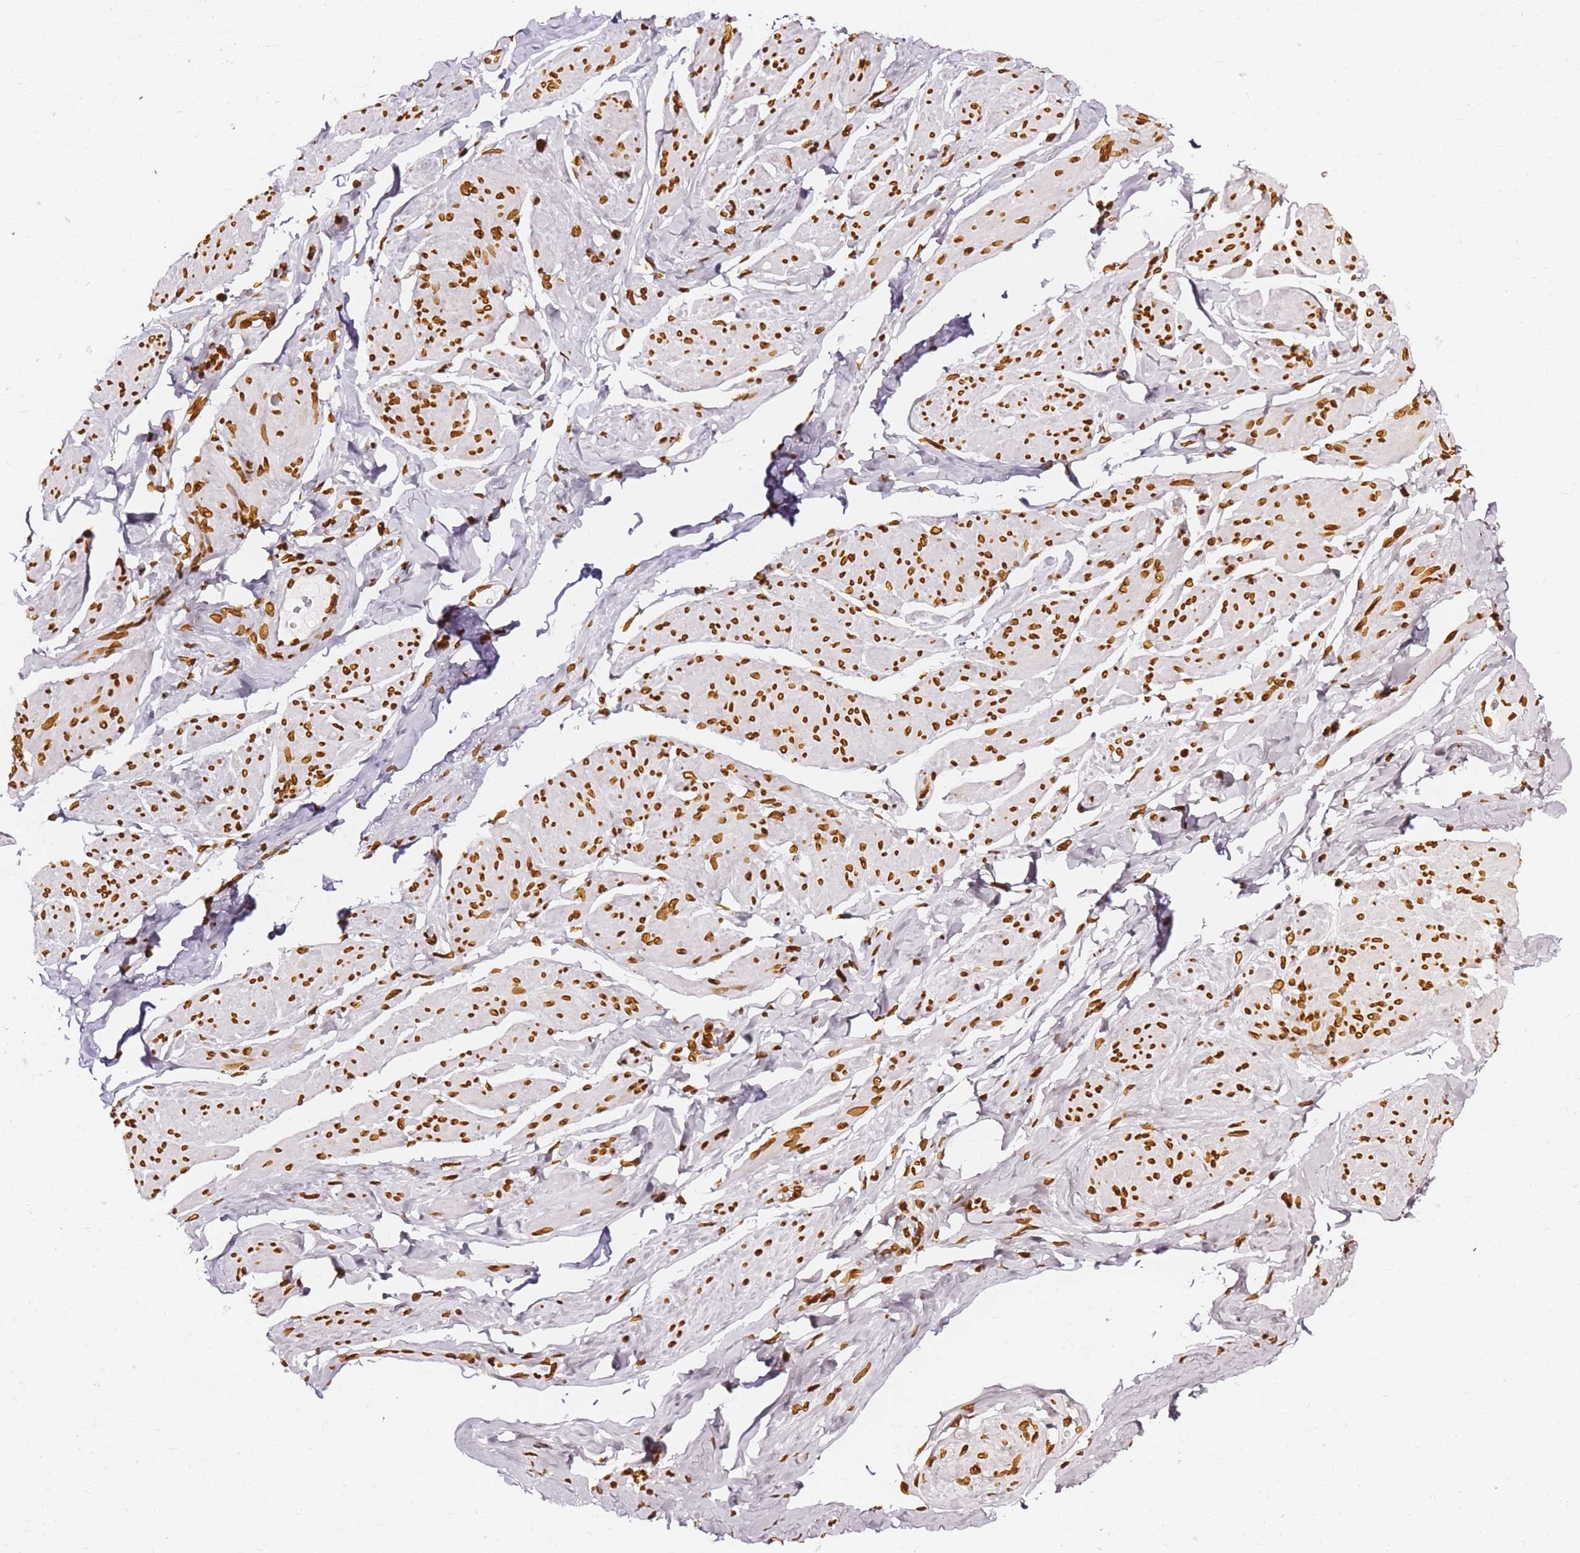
{"staining": {"intensity": "strong", "quantity": ">75%", "location": "cytoplasmic/membranous,nuclear"}, "tissue": "smooth muscle", "cell_type": "Smooth muscle cells", "image_type": "normal", "snomed": [{"axis": "morphology", "description": "Normal tissue, NOS"}, {"axis": "topography", "description": "Smooth muscle"}, {"axis": "topography", "description": "Peripheral nerve tissue"}], "caption": "An image of human smooth muscle stained for a protein demonstrates strong cytoplasmic/membranous,nuclear brown staining in smooth muscle cells.", "gene": "C6orf141", "patient": {"sex": "male", "age": 69}}